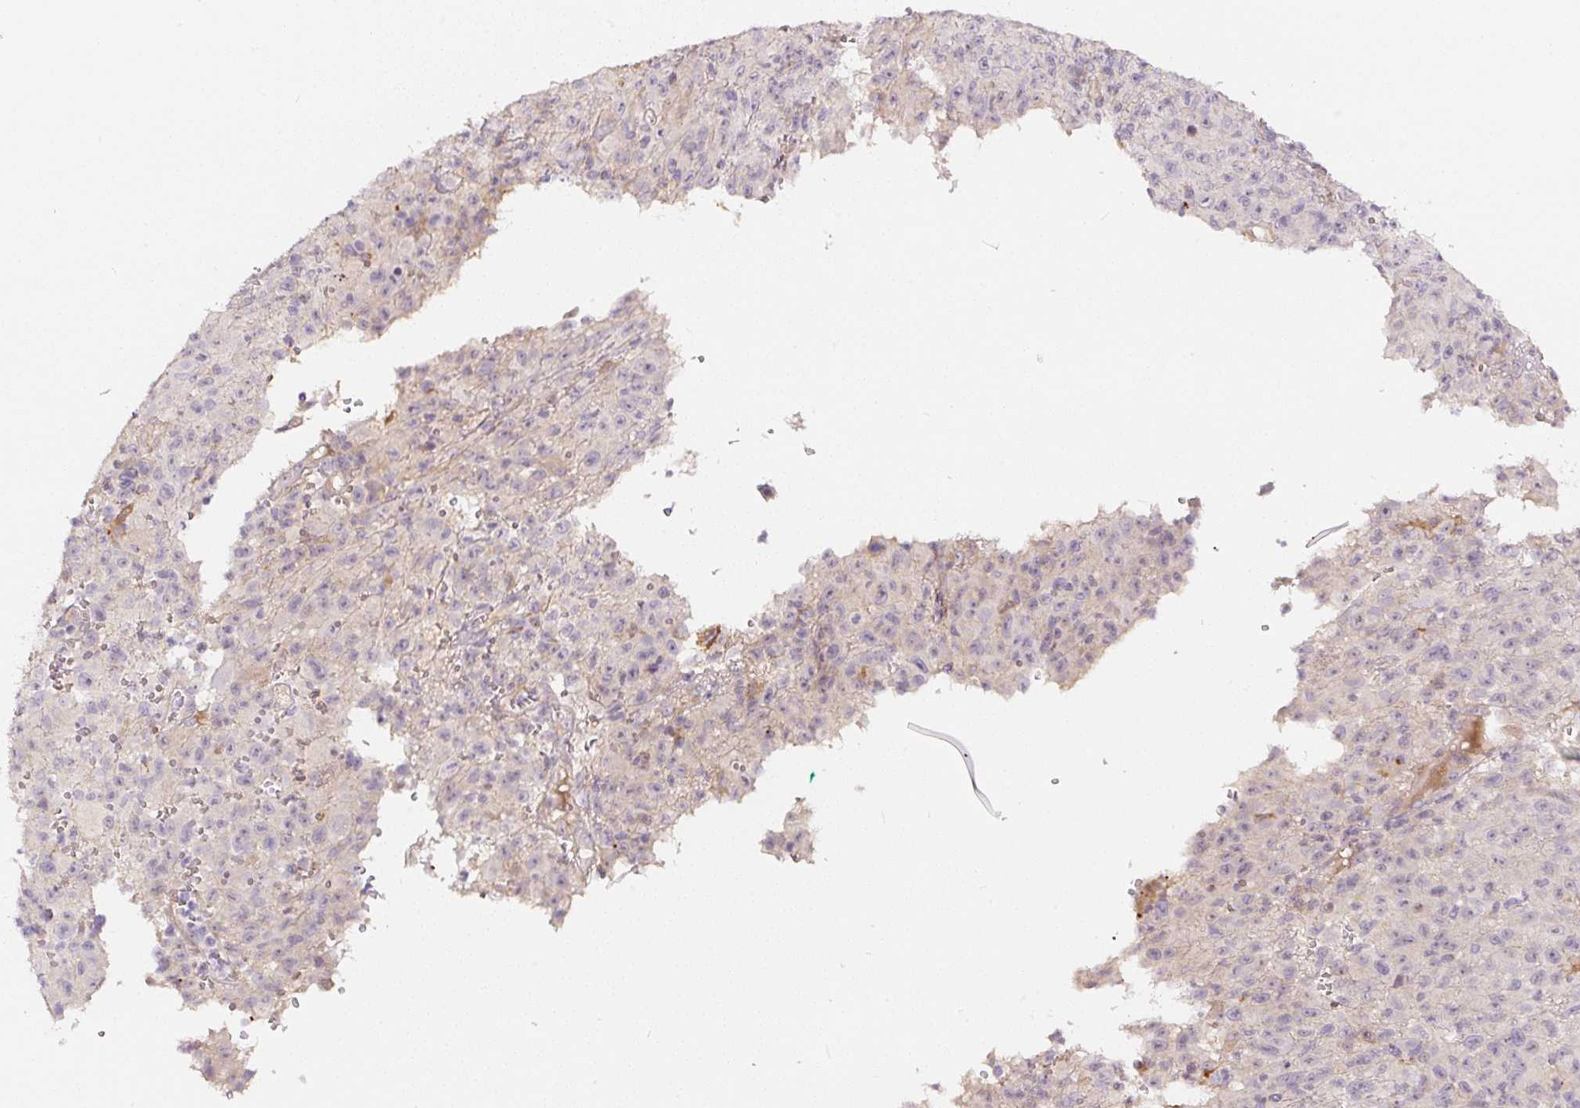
{"staining": {"intensity": "weak", "quantity": "<25%", "location": "nuclear"}, "tissue": "melanoma", "cell_type": "Tumor cells", "image_type": "cancer", "snomed": [{"axis": "morphology", "description": "Malignant melanoma, NOS"}, {"axis": "topography", "description": "Skin"}], "caption": "Human malignant melanoma stained for a protein using immunohistochemistry reveals no expression in tumor cells.", "gene": "PWWP3B", "patient": {"sex": "male", "age": 46}}